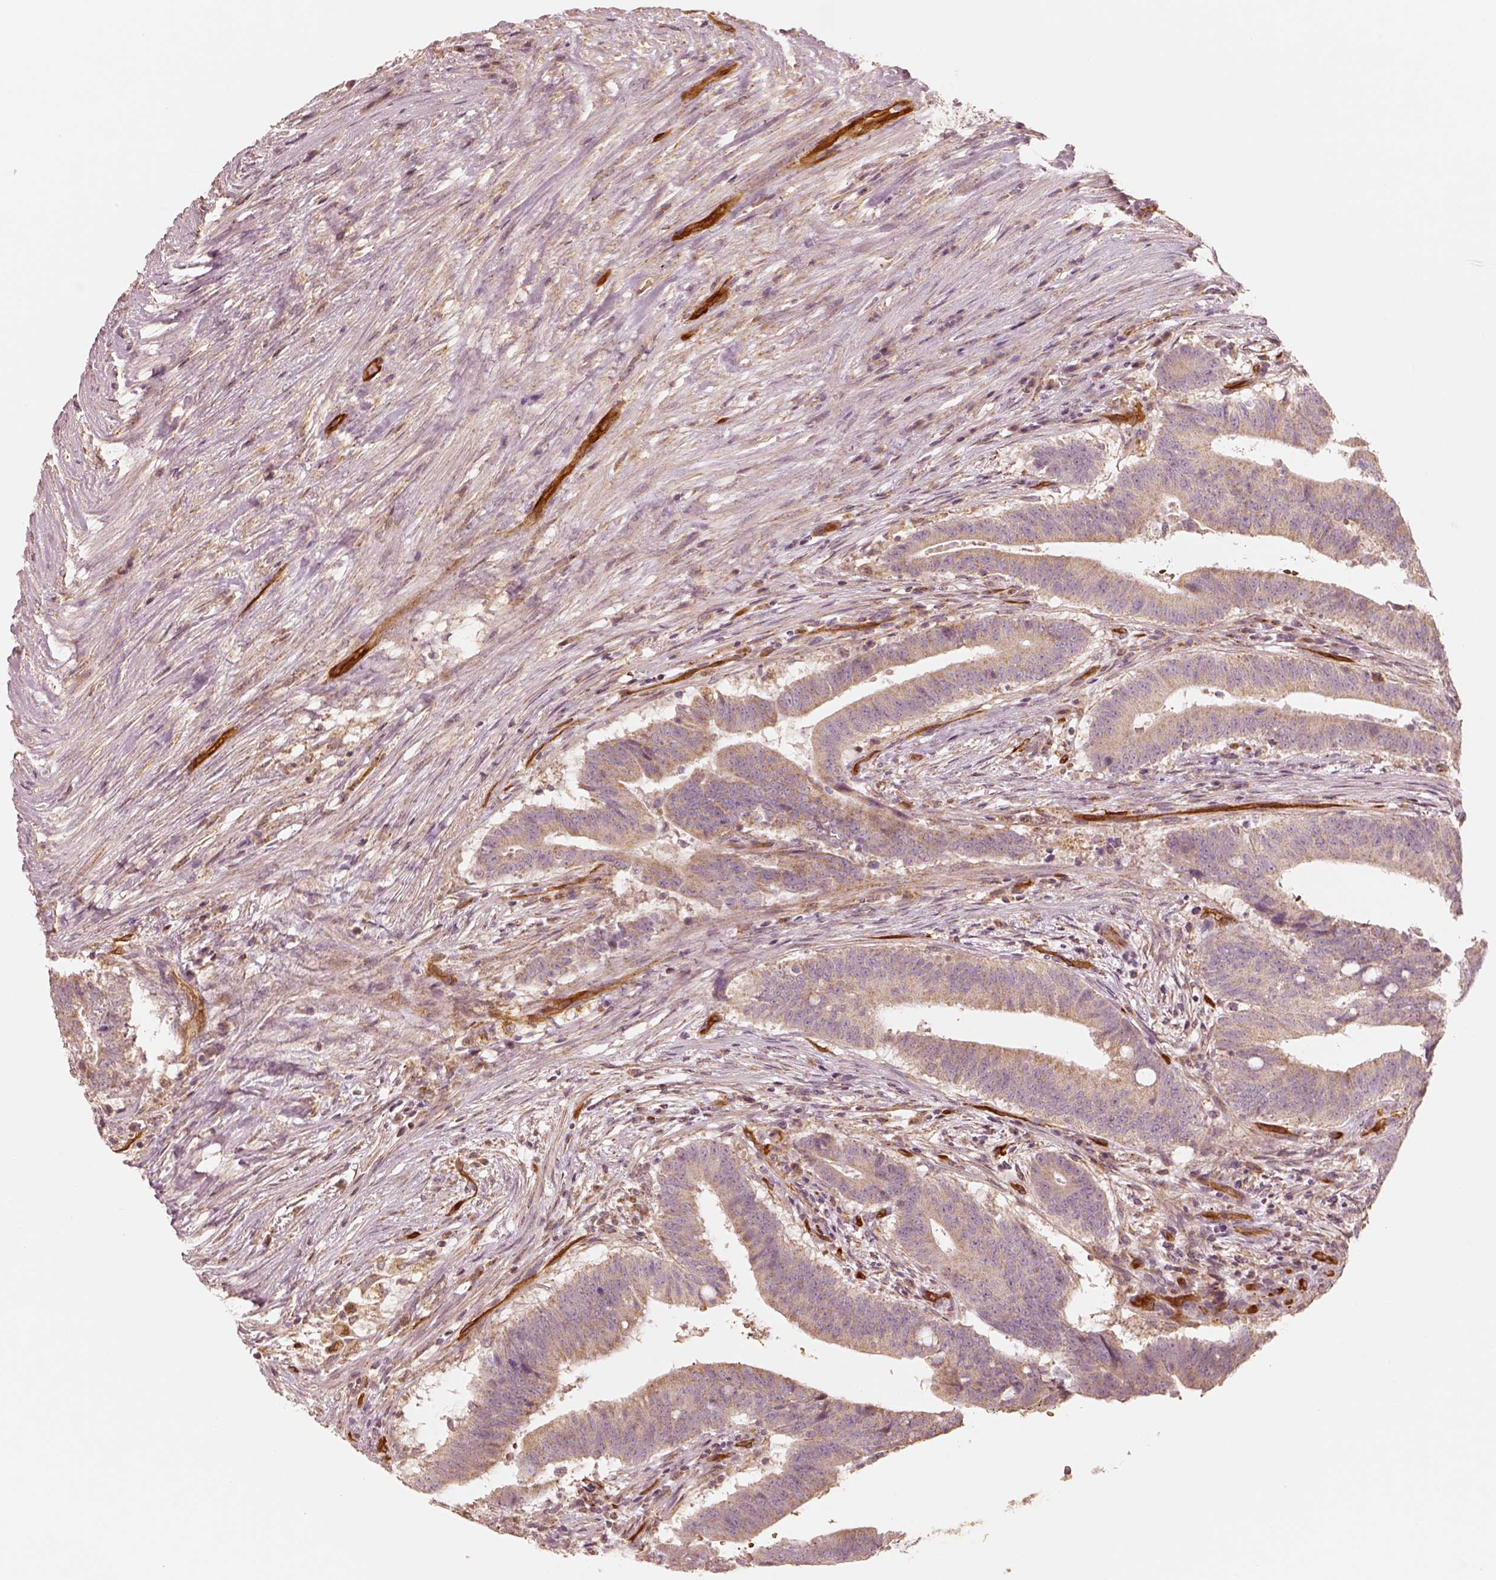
{"staining": {"intensity": "weak", "quantity": ">75%", "location": "cytoplasmic/membranous"}, "tissue": "colorectal cancer", "cell_type": "Tumor cells", "image_type": "cancer", "snomed": [{"axis": "morphology", "description": "Adenocarcinoma, NOS"}, {"axis": "topography", "description": "Colon"}], "caption": "The histopathology image shows staining of colorectal adenocarcinoma, revealing weak cytoplasmic/membranous protein staining (brown color) within tumor cells.", "gene": "FSCN1", "patient": {"sex": "female", "age": 43}}